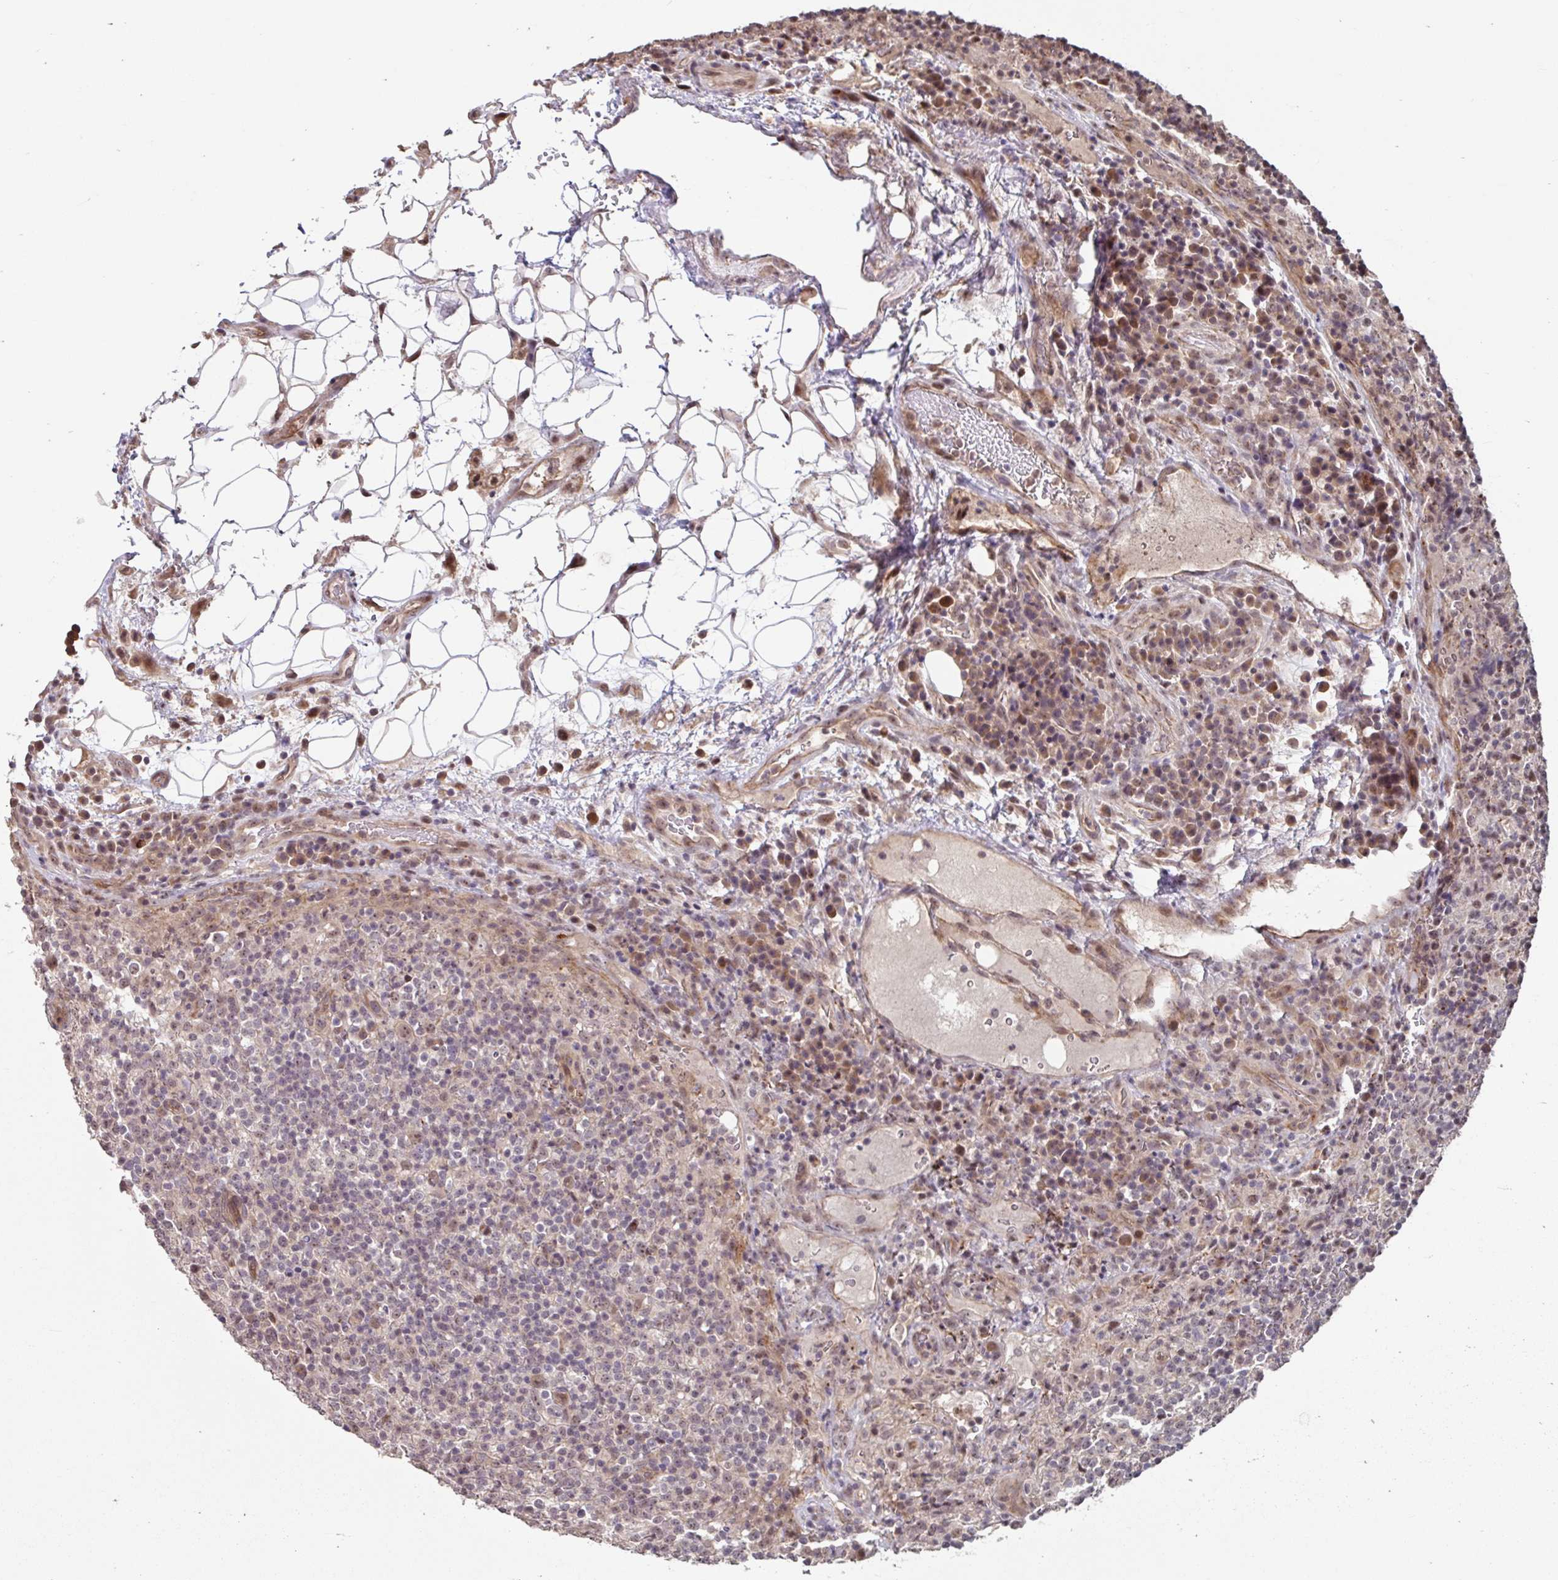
{"staining": {"intensity": "weak", "quantity": "25%-75%", "location": "cytoplasmic/membranous,nuclear"}, "tissue": "lymphoma", "cell_type": "Tumor cells", "image_type": "cancer", "snomed": [{"axis": "morphology", "description": "Malignant lymphoma, non-Hodgkin's type, High grade"}, {"axis": "topography", "description": "Lymph node"}], "caption": "Immunohistochemistry photomicrograph of high-grade malignant lymphoma, non-Hodgkin's type stained for a protein (brown), which shows low levels of weak cytoplasmic/membranous and nuclear positivity in approximately 25%-75% of tumor cells.", "gene": "STYXL1", "patient": {"sex": "male", "age": 54}}